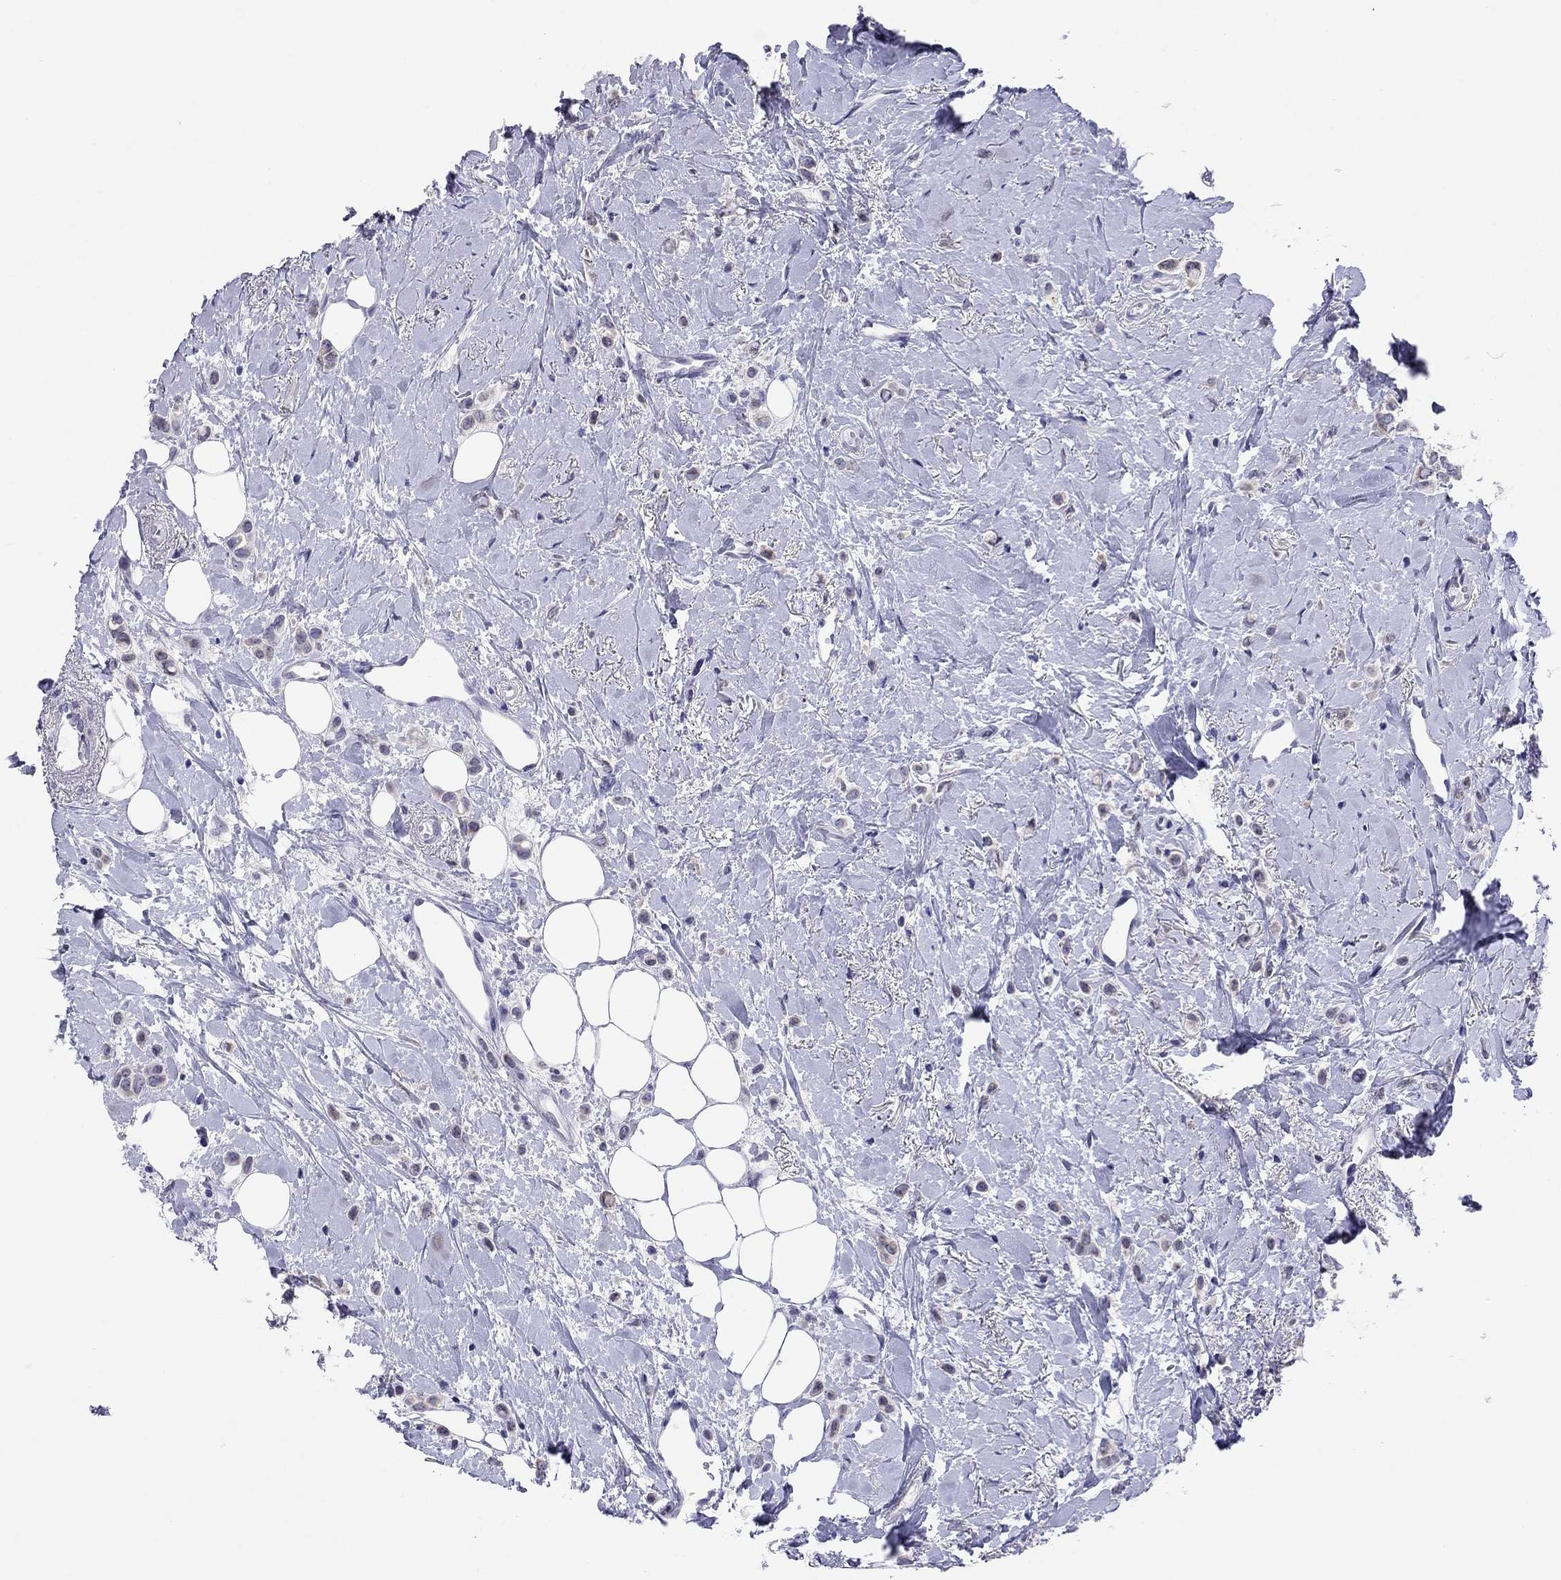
{"staining": {"intensity": "weak", "quantity": "<25%", "location": "cytoplasmic/membranous"}, "tissue": "breast cancer", "cell_type": "Tumor cells", "image_type": "cancer", "snomed": [{"axis": "morphology", "description": "Lobular carcinoma"}, {"axis": "topography", "description": "Breast"}], "caption": "This histopathology image is of lobular carcinoma (breast) stained with IHC to label a protein in brown with the nuclei are counter-stained blue. There is no positivity in tumor cells.", "gene": "ARMC12", "patient": {"sex": "female", "age": 66}}